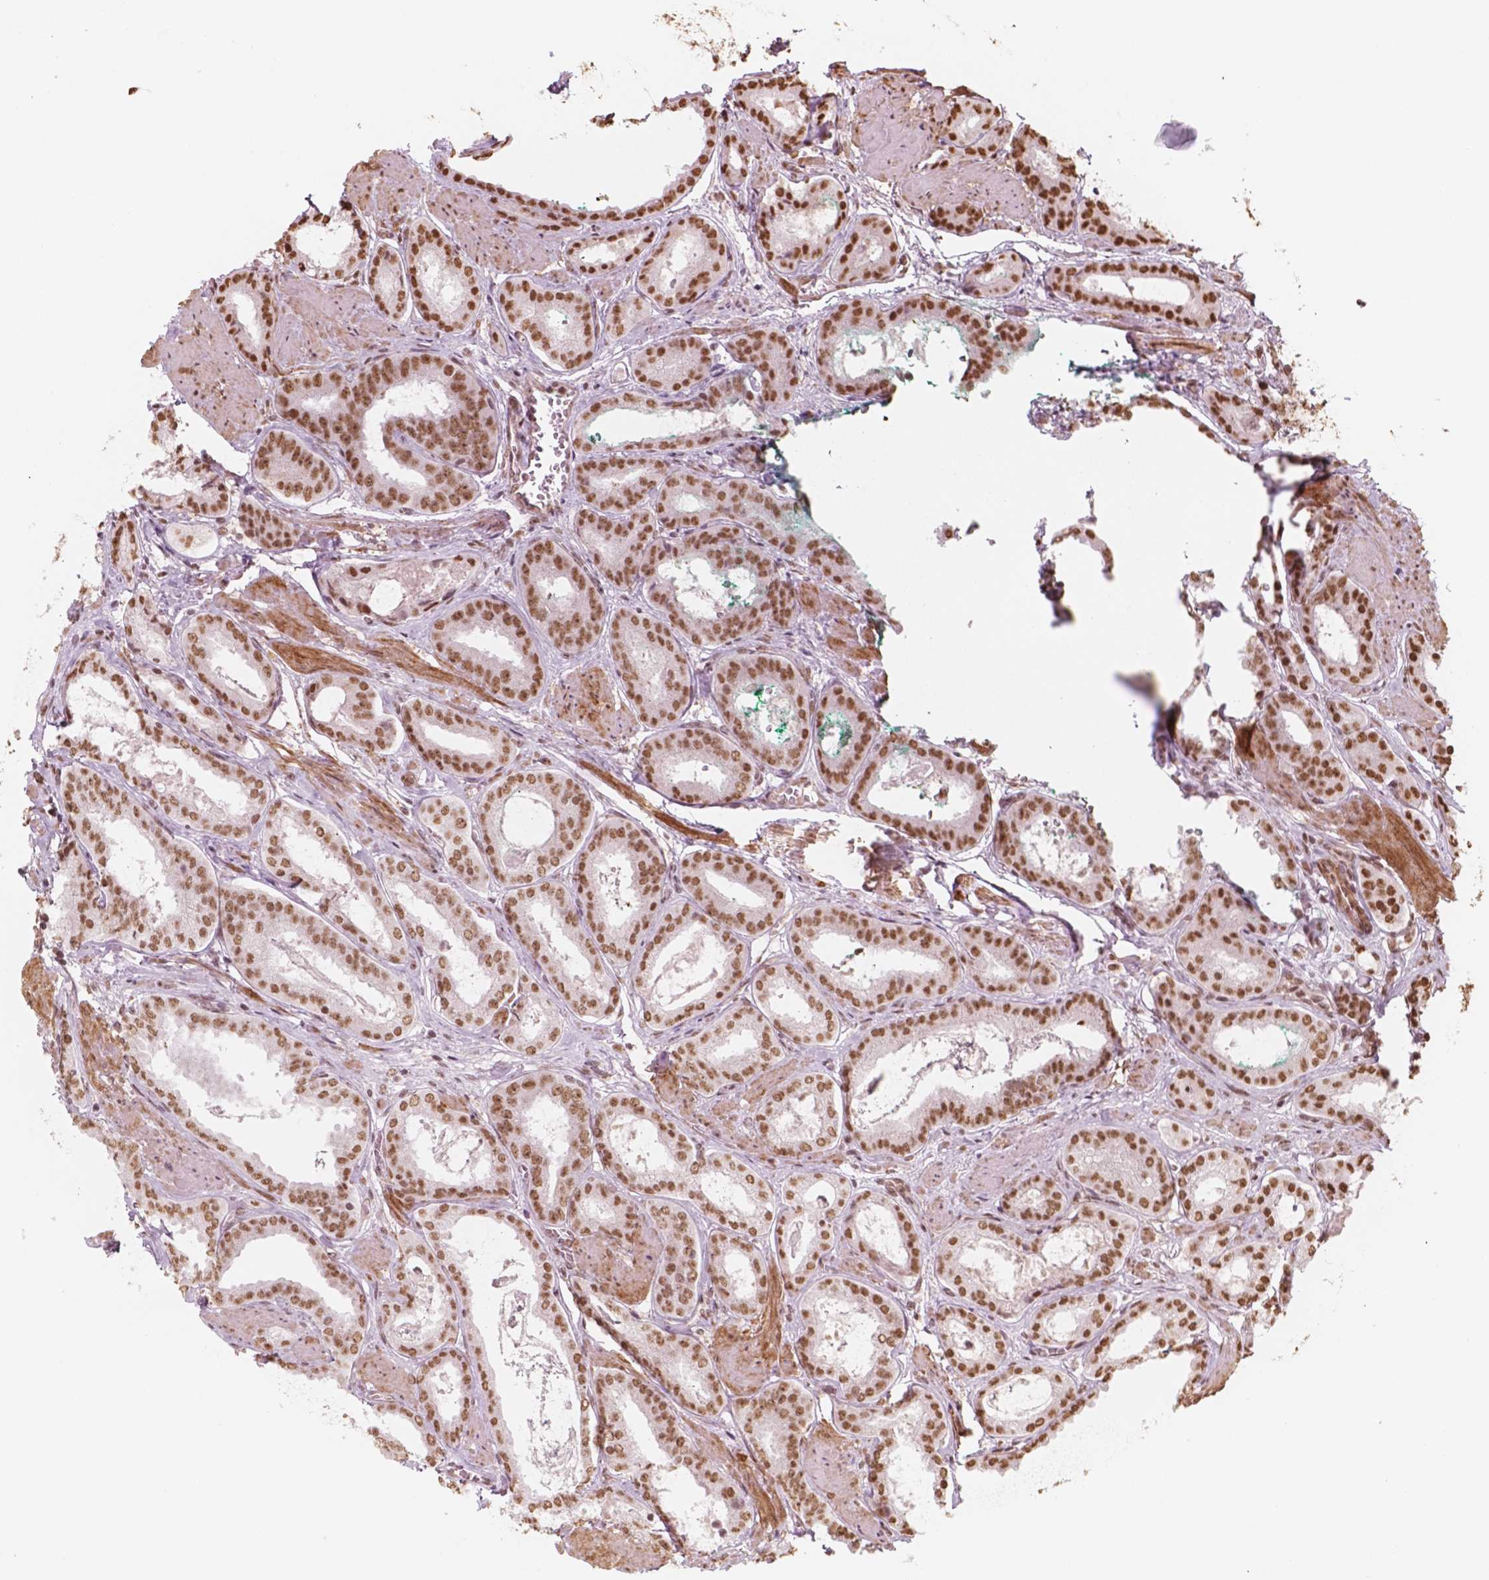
{"staining": {"intensity": "moderate", "quantity": ">75%", "location": "nuclear"}, "tissue": "prostate cancer", "cell_type": "Tumor cells", "image_type": "cancer", "snomed": [{"axis": "morphology", "description": "Adenocarcinoma, High grade"}, {"axis": "topography", "description": "Prostate"}], "caption": "Prostate cancer (adenocarcinoma (high-grade)) tissue demonstrates moderate nuclear staining in about >75% of tumor cells, visualized by immunohistochemistry. The staining is performed using DAB (3,3'-diaminobenzidine) brown chromogen to label protein expression. The nuclei are counter-stained blue using hematoxylin.", "gene": "GTF3C5", "patient": {"sex": "male", "age": 63}}